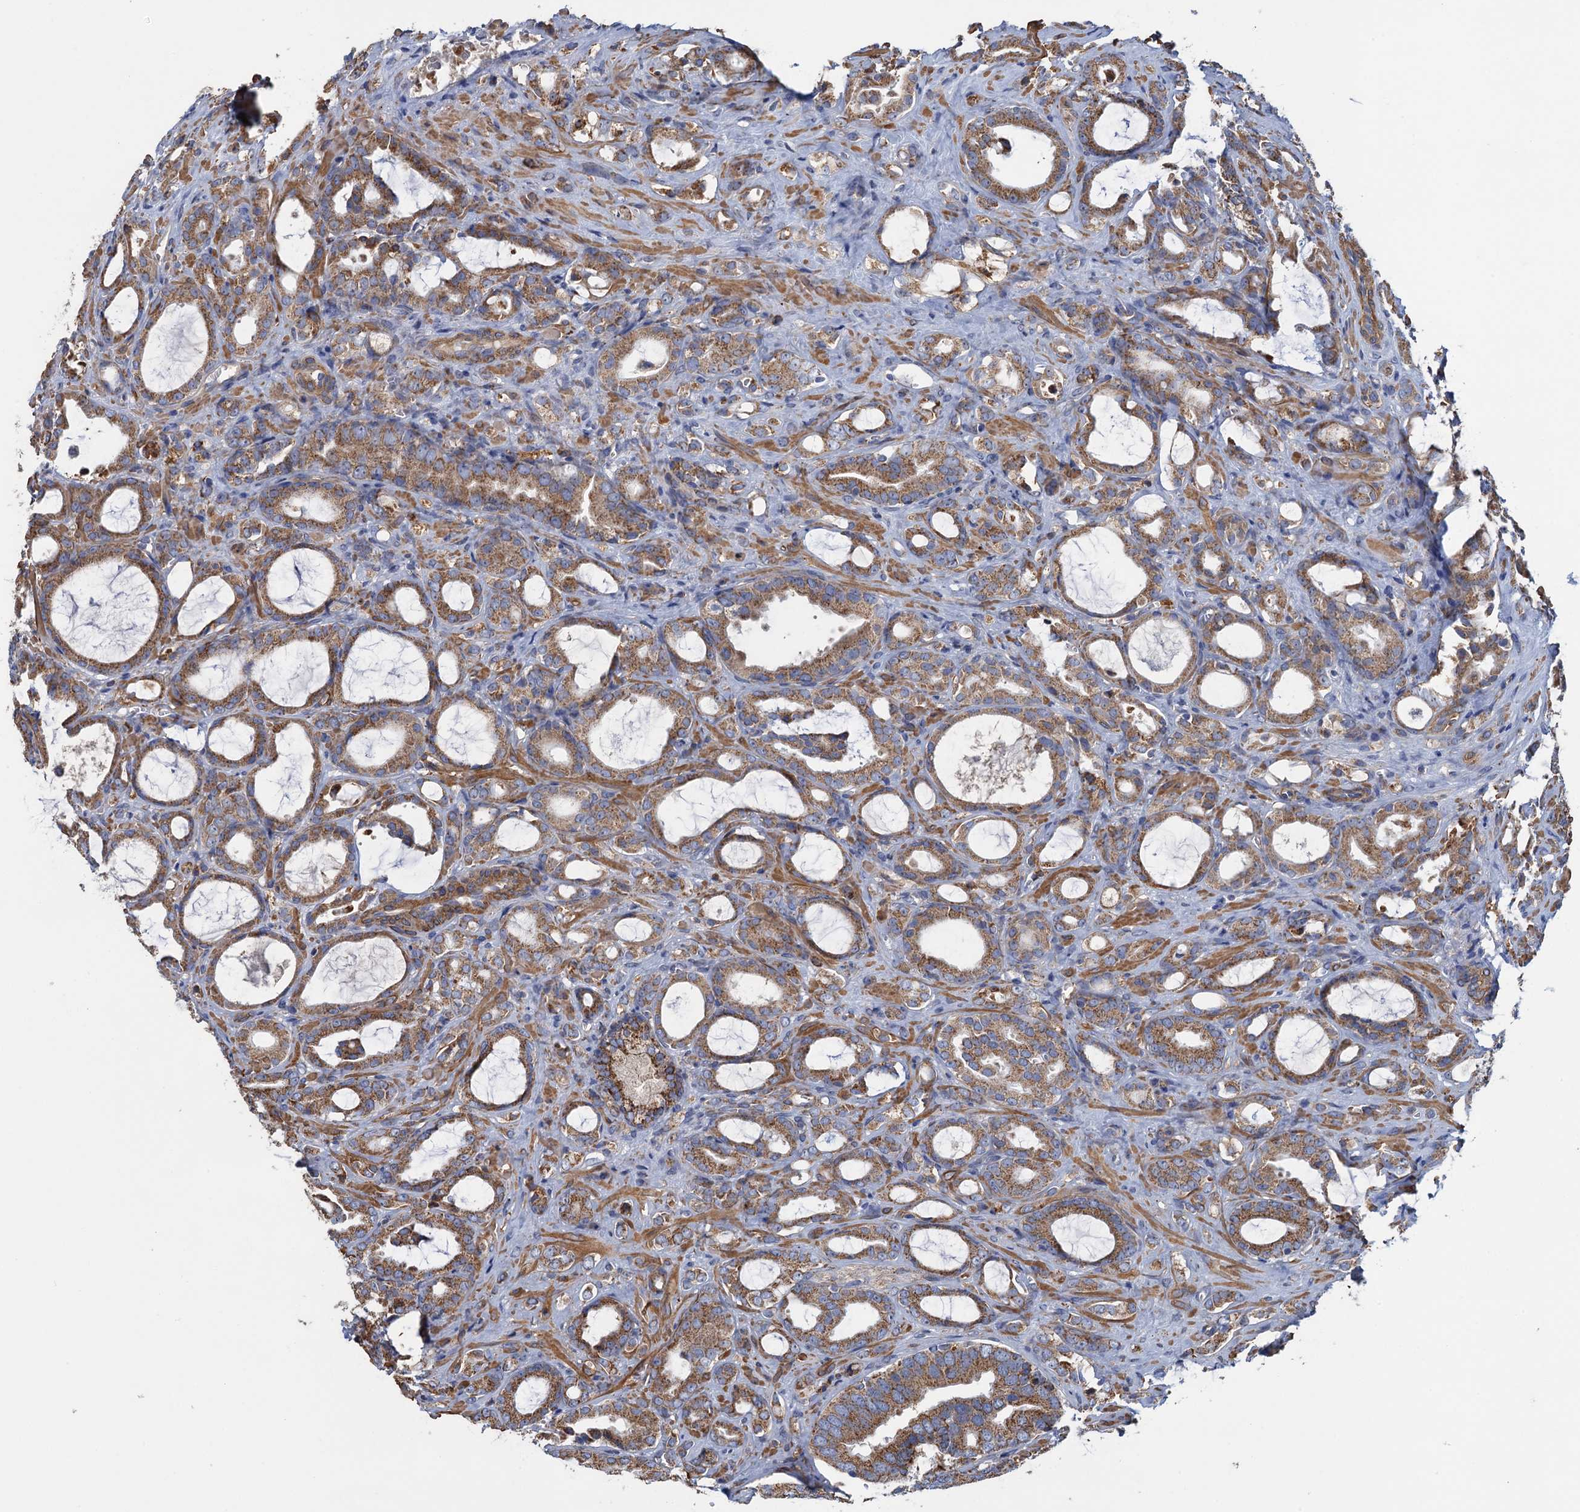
{"staining": {"intensity": "moderate", "quantity": ">75%", "location": "cytoplasmic/membranous"}, "tissue": "prostate cancer", "cell_type": "Tumor cells", "image_type": "cancer", "snomed": [{"axis": "morphology", "description": "Adenocarcinoma, High grade"}, {"axis": "topography", "description": "Prostate"}], "caption": "High-grade adenocarcinoma (prostate) was stained to show a protein in brown. There is medium levels of moderate cytoplasmic/membranous staining in approximately >75% of tumor cells. (Brightfield microscopy of DAB IHC at high magnification).", "gene": "GCSH", "patient": {"sex": "male", "age": 72}}